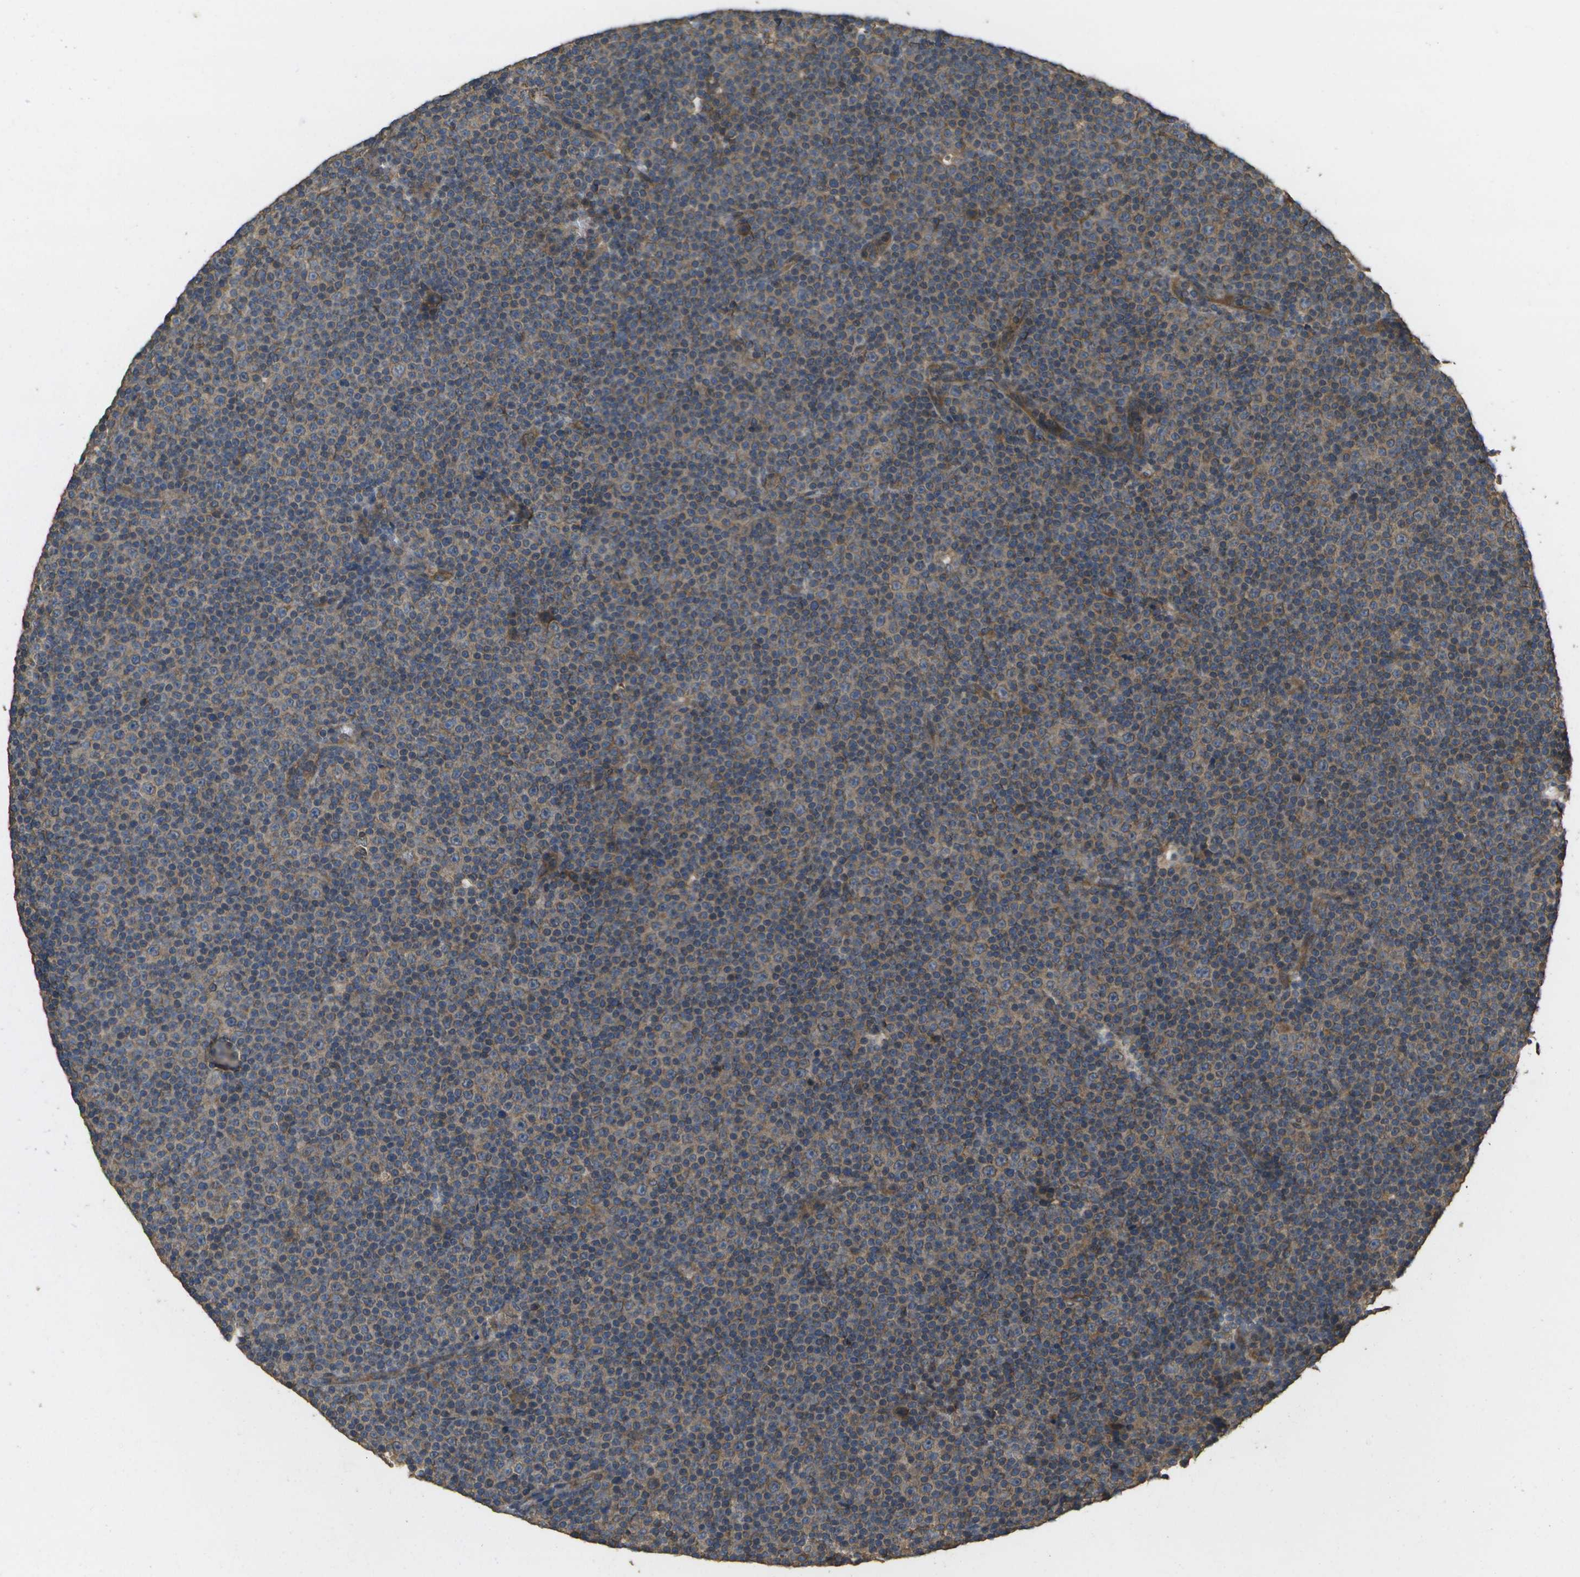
{"staining": {"intensity": "weak", "quantity": ">75%", "location": "cytoplasmic/membranous"}, "tissue": "lymphoma", "cell_type": "Tumor cells", "image_type": "cancer", "snomed": [{"axis": "morphology", "description": "Malignant lymphoma, non-Hodgkin's type, Low grade"}, {"axis": "topography", "description": "Lymph node"}], "caption": "This micrograph demonstrates lymphoma stained with immunohistochemistry to label a protein in brown. The cytoplasmic/membranous of tumor cells show weak positivity for the protein. Nuclei are counter-stained blue.", "gene": "SACS", "patient": {"sex": "female", "age": 67}}